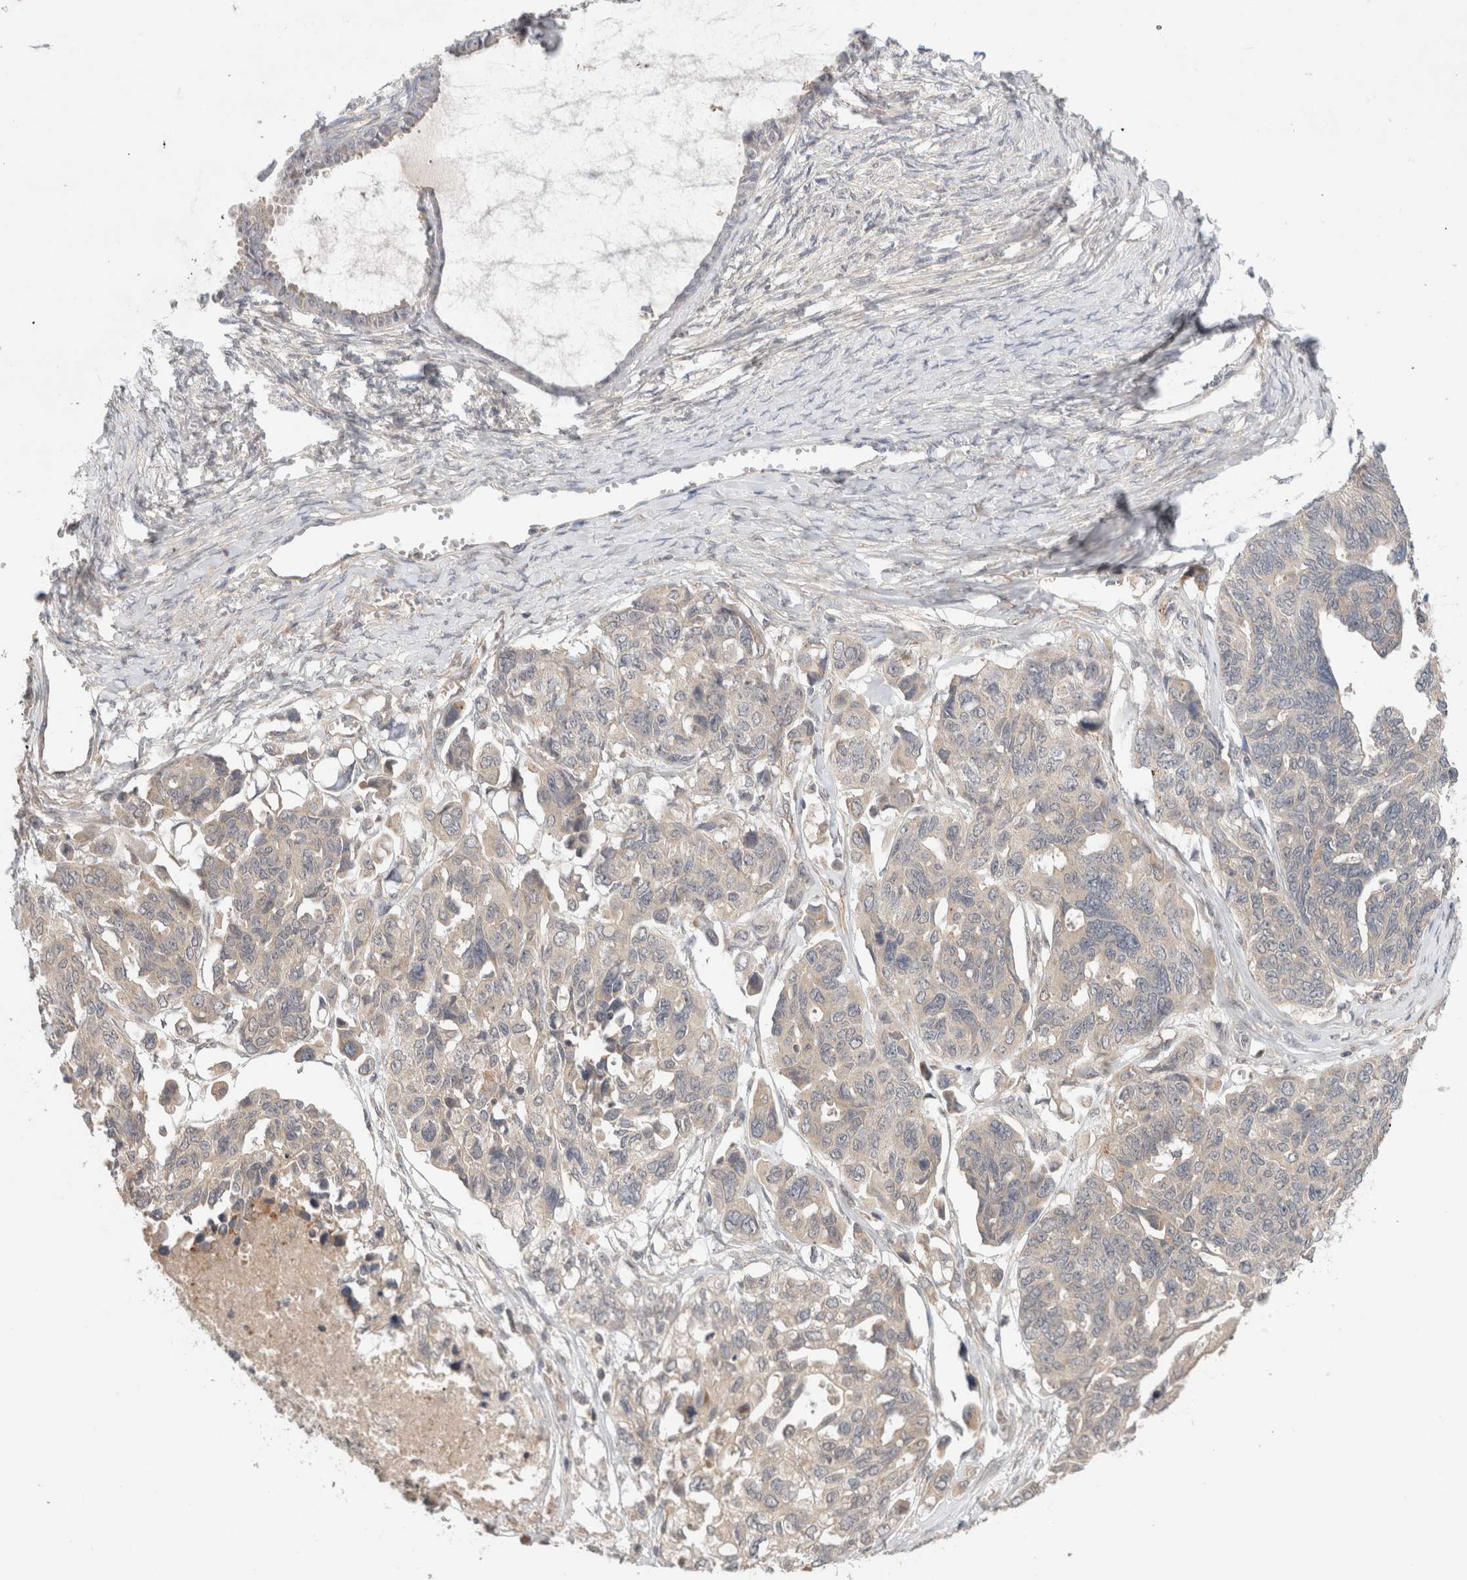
{"staining": {"intensity": "negative", "quantity": "none", "location": "none"}, "tissue": "ovarian cancer", "cell_type": "Tumor cells", "image_type": "cancer", "snomed": [{"axis": "morphology", "description": "Cystadenocarcinoma, serous, NOS"}, {"axis": "topography", "description": "Ovary"}], "caption": "Tumor cells are negative for brown protein staining in ovarian cancer (serous cystadenocarcinoma).", "gene": "SGK1", "patient": {"sex": "female", "age": 79}}